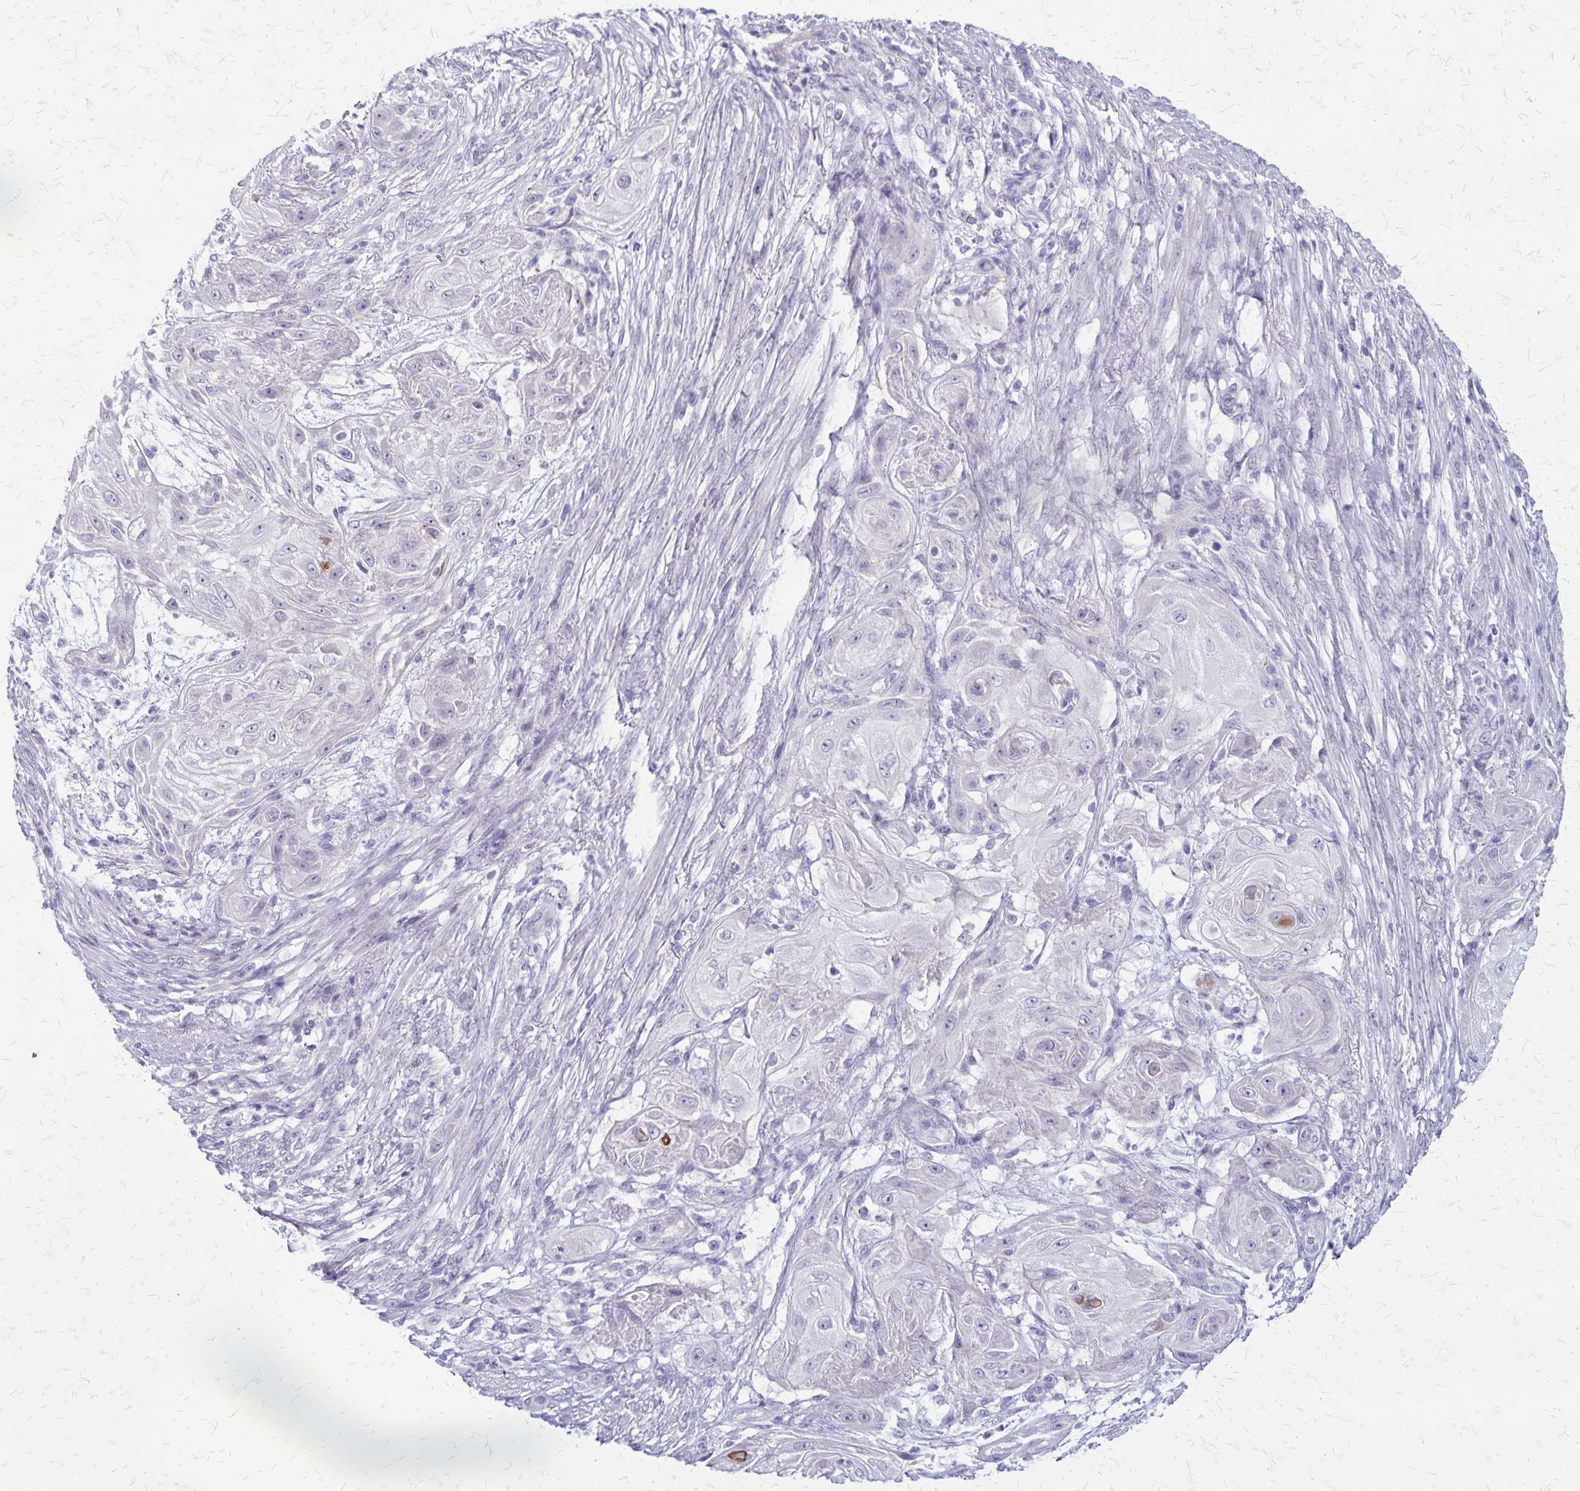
{"staining": {"intensity": "negative", "quantity": "none", "location": "none"}, "tissue": "skin cancer", "cell_type": "Tumor cells", "image_type": "cancer", "snomed": [{"axis": "morphology", "description": "Squamous cell carcinoma, NOS"}, {"axis": "topography", "description": "Skin"}], "caption": "The histopathology image shows no staining of tumor cells in skin squamous cell carcinoma.", "gene": "PLXNB3", "patient": {"sex": "male", "age": 62}}